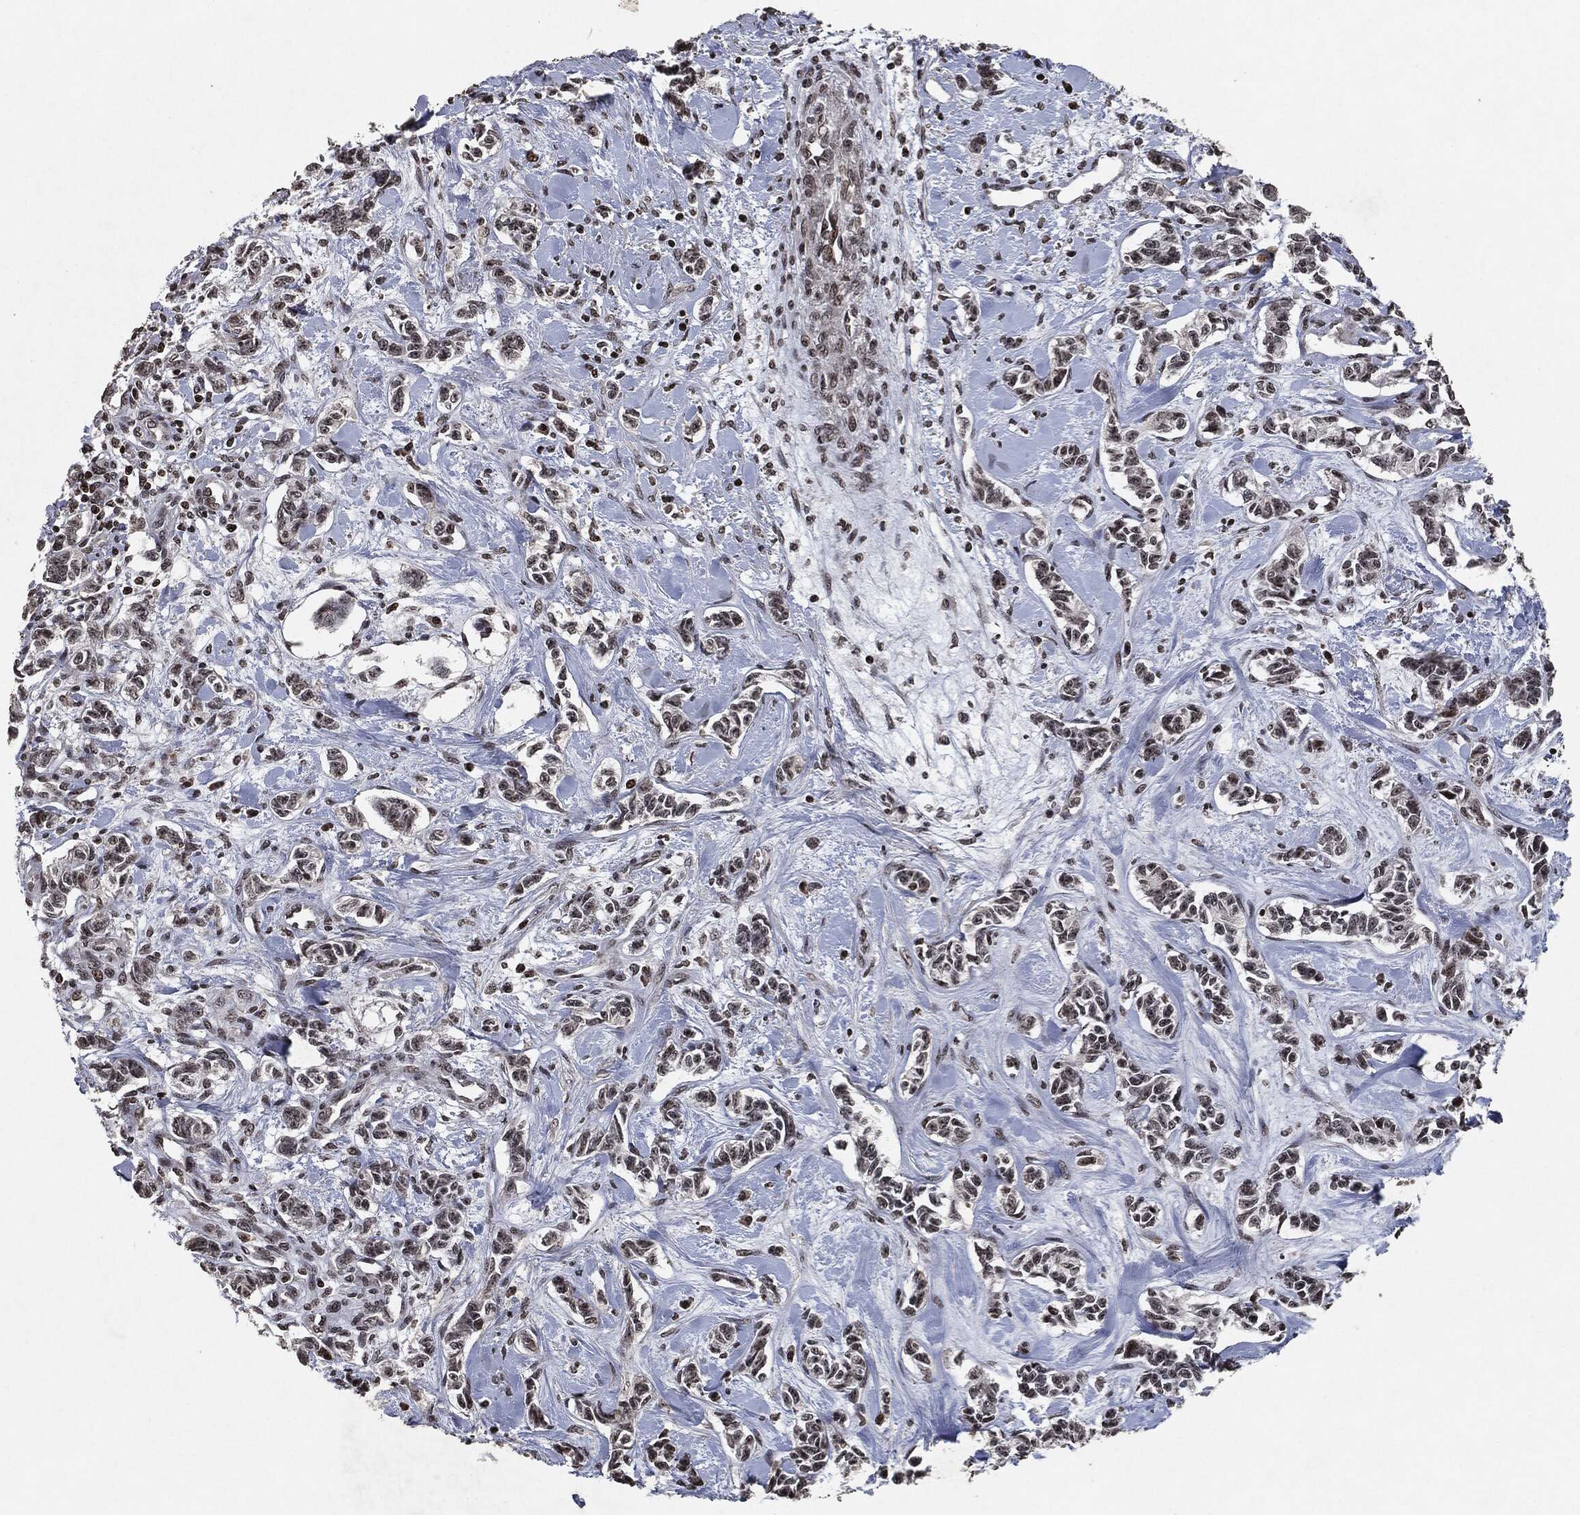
{"staining": {"intensity": "negative", "quantity": "none", "location": "none"}, "tissue": "carcinoid", "cell_type": "Tumor cells", "image_type": "cancer", "snomed": [{"axis": "morphology", "description": "Carcinoid, malignant, NOS"}, {"axis": "topography", "description": "Kidney"}], "caption": "Histopathology image shows no protein expression in tumor cells of carcinoid (malignant) tissue. (DAB (3,3'-diaminobenzidine) IHC with hematoxylin counter stain).", "gene": "JUN", "patient": {"sex": "female", "age": 41}}